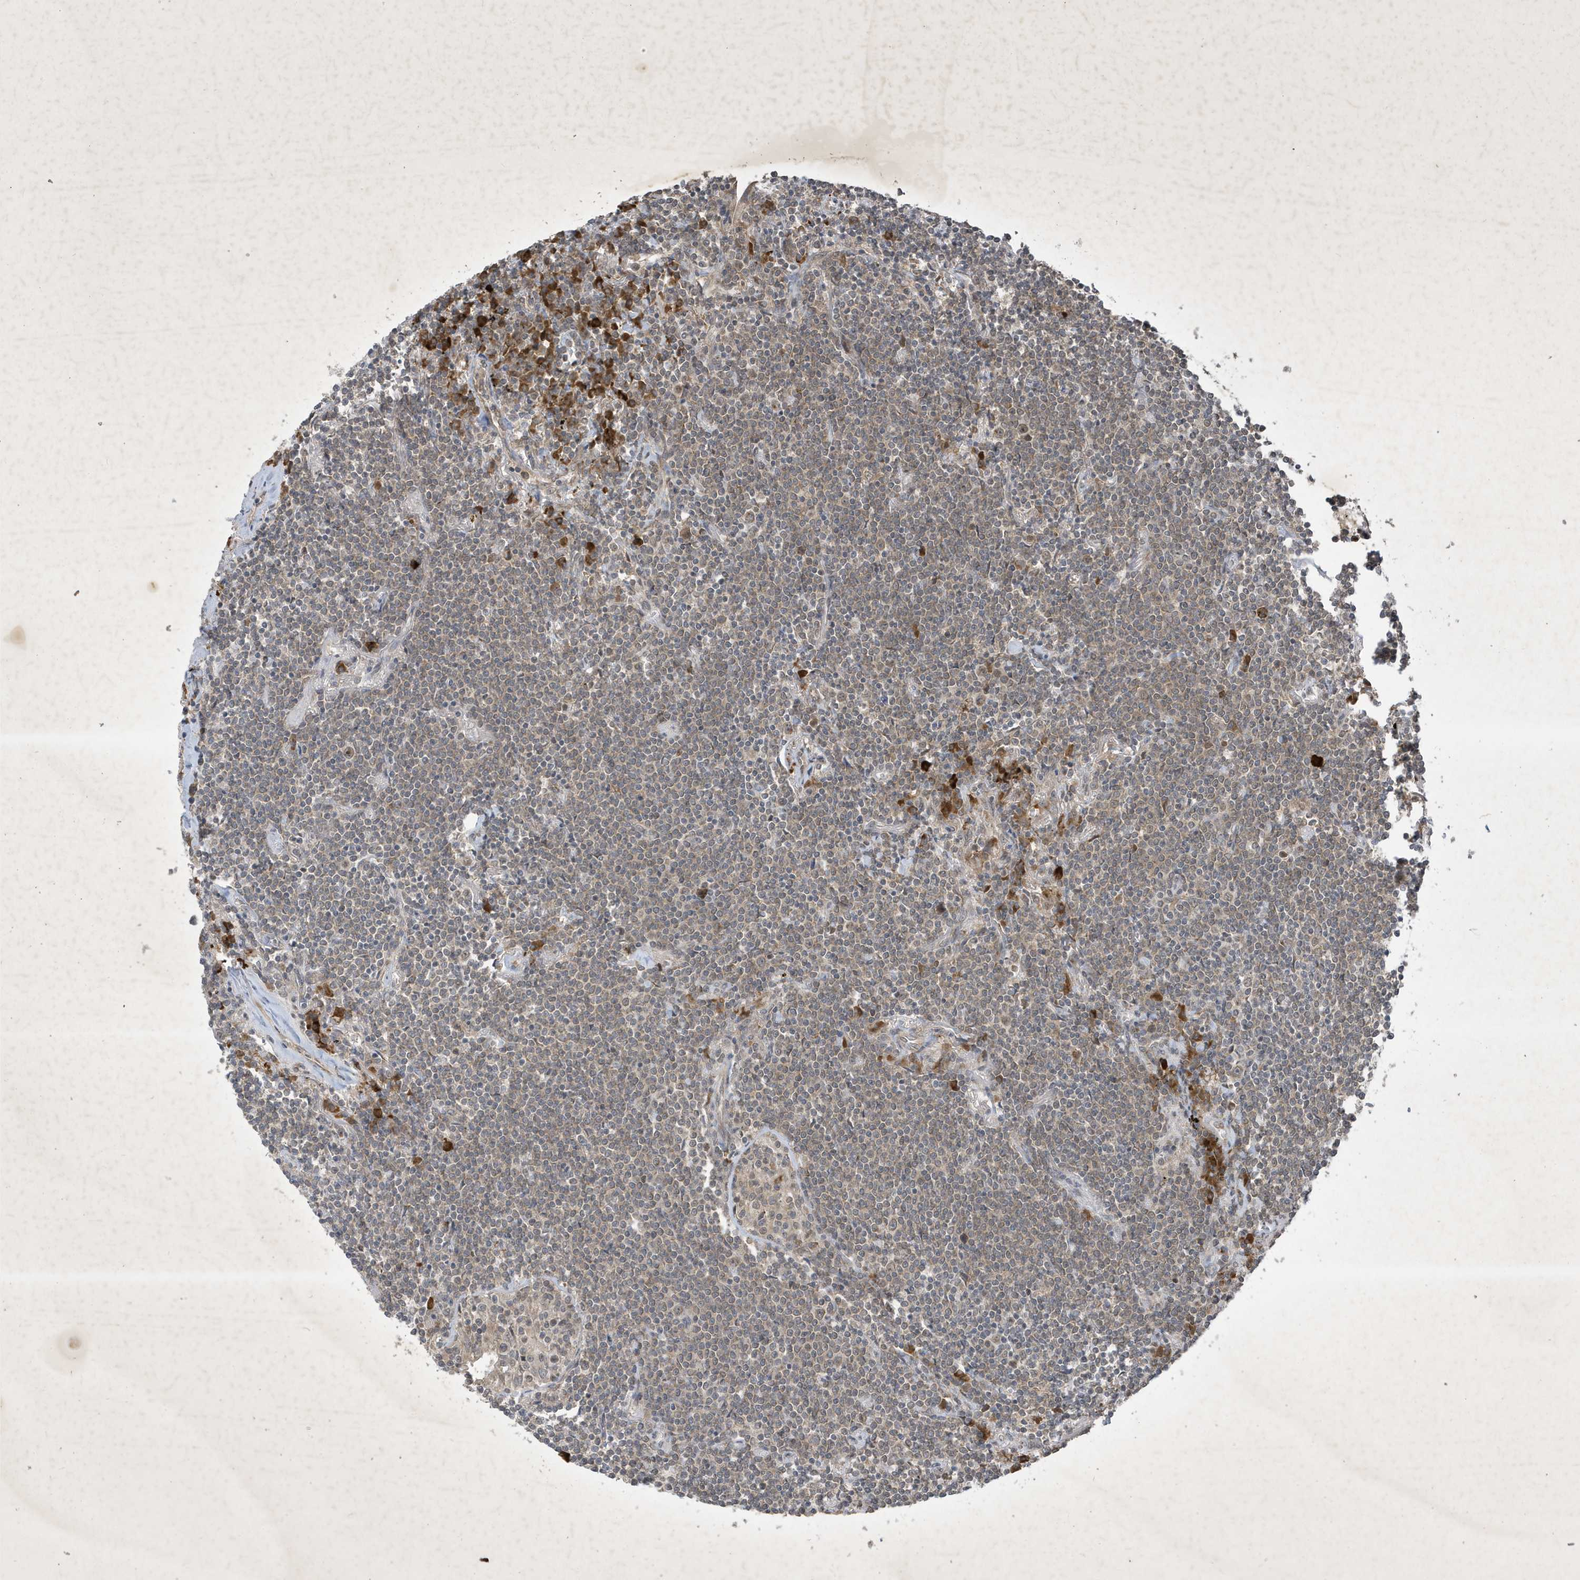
{"staining": {"intensity": "weak", "quantity": "25%-75%", "location": "cytoplasmic/membranous"}, "tissue": "lymphoma", "cell_type": "Tumor cells", "image_type": "cancer", "snomed": [{"axis": "morphology", "description": "Malignant lymphoma, non-Hodgkin's type, Low grade"}, {"axis": "topography", "description": "Lung"}], "caption": "IHC of human low-grade malignant lymphoma, non-Hodgkin's type displays low levels of weak cytoplasmic/membranous expression in about 25%-75% of tumor cells. (DAB (3,3'-diaminobenzidine) = brown stain, brightfield microscopy at high magnification).", "gene": "STX10", "patient": {"sex": "female", "age": 71}}